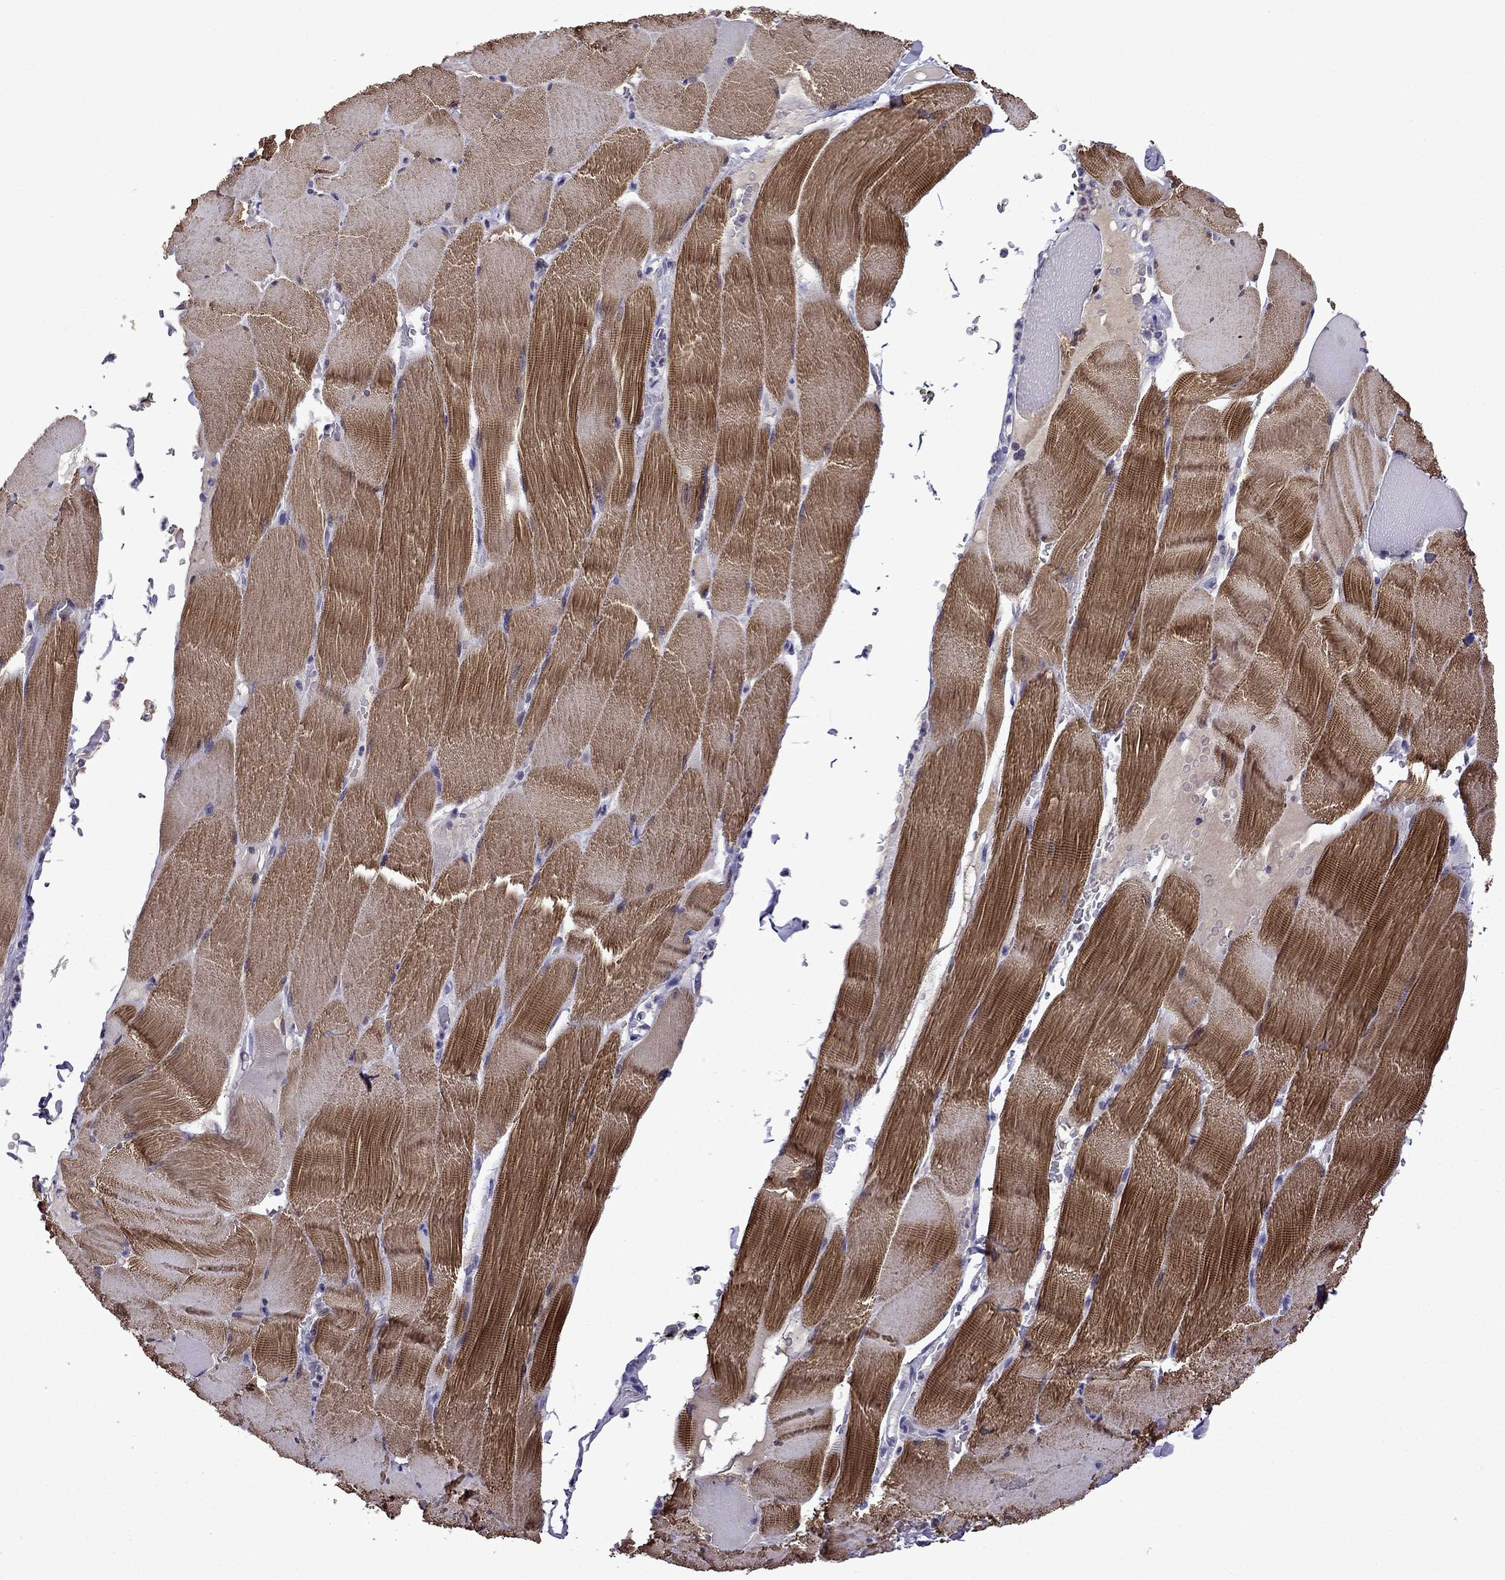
{"staining": {"intensity": "strong", "quantity": "25%-75%", "location": "cytoplasmic/membranous"}, "tissue": "skeletal muscle", "cell_type": "Myocytes", "image_type": "normal", "snomed": [{"axis": "morphology", "description": "Normal tissue, NOS"}, {"axis": "topography", "description": "Skeletal muscle"}], "caption": "A high amount of strong cytoplasmic/membranous expression is seen in about 25%-75% of myocytes in unremarkable skeletal muscle.", "gene": "TTN", "patient": {"sex": "male", "age": 56}}